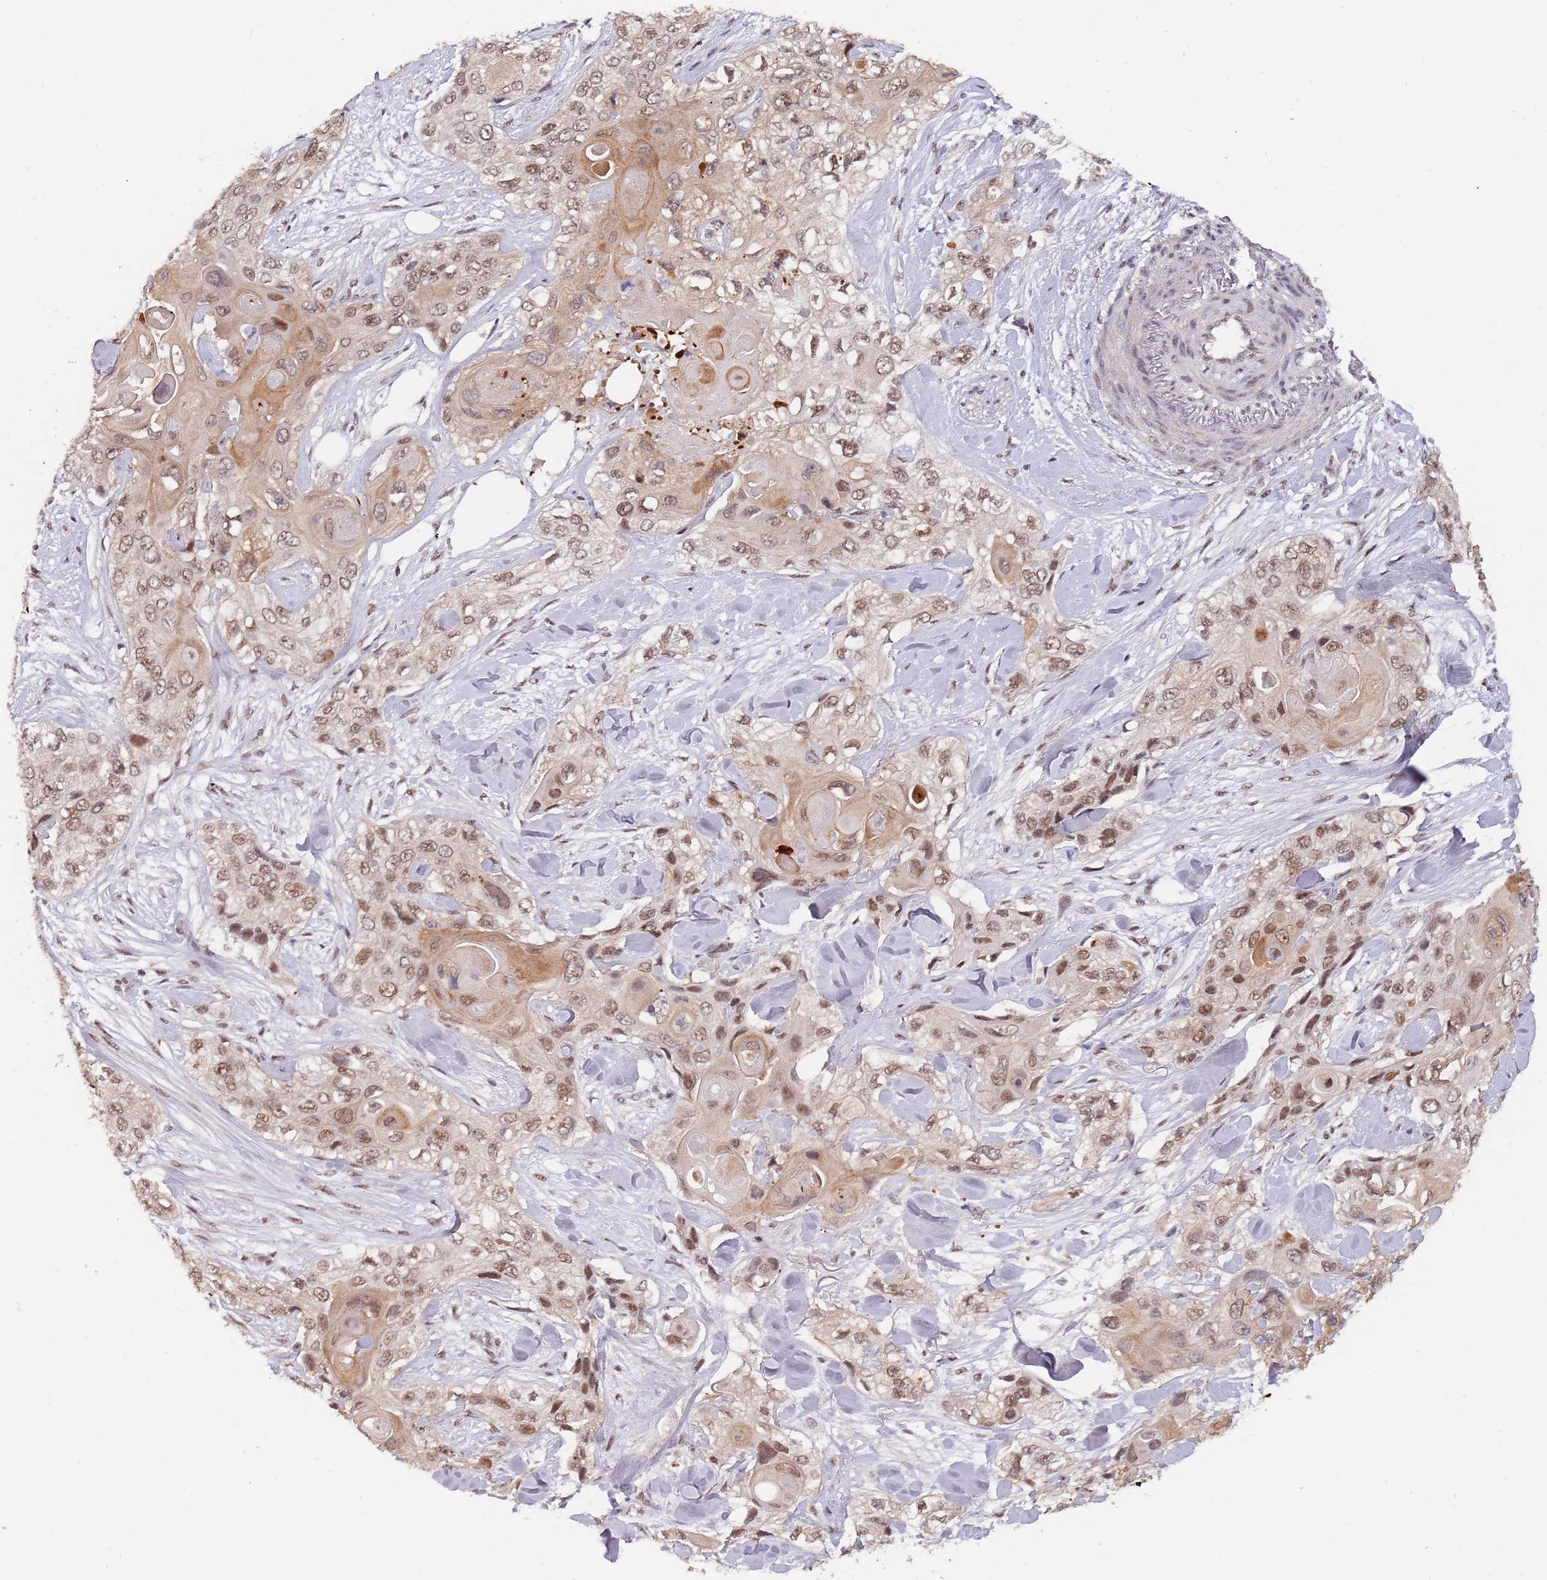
{"staining": {"intensity": "moderate", "quantity": ">75%", "location": "nuclear"}, "tissue": "skin cancer", "cell_type": "Tumor cells", "image_type": "cancer", "snomed": [{"axis": "morphology", "description": "Normal tissue, NOS"}, {"axis": "morphology", "description": "Squamous cell carcinoma, NOS"}, {"axis": "topography", "description": "Skin"}], "caption": "Skin squamous cell carcinoma stained with IHC exhibits moderate nuclear expression in about >75% of tumor cells.", "gene": "CIZ1", "patient": {"sex": "male", "age": 72}}